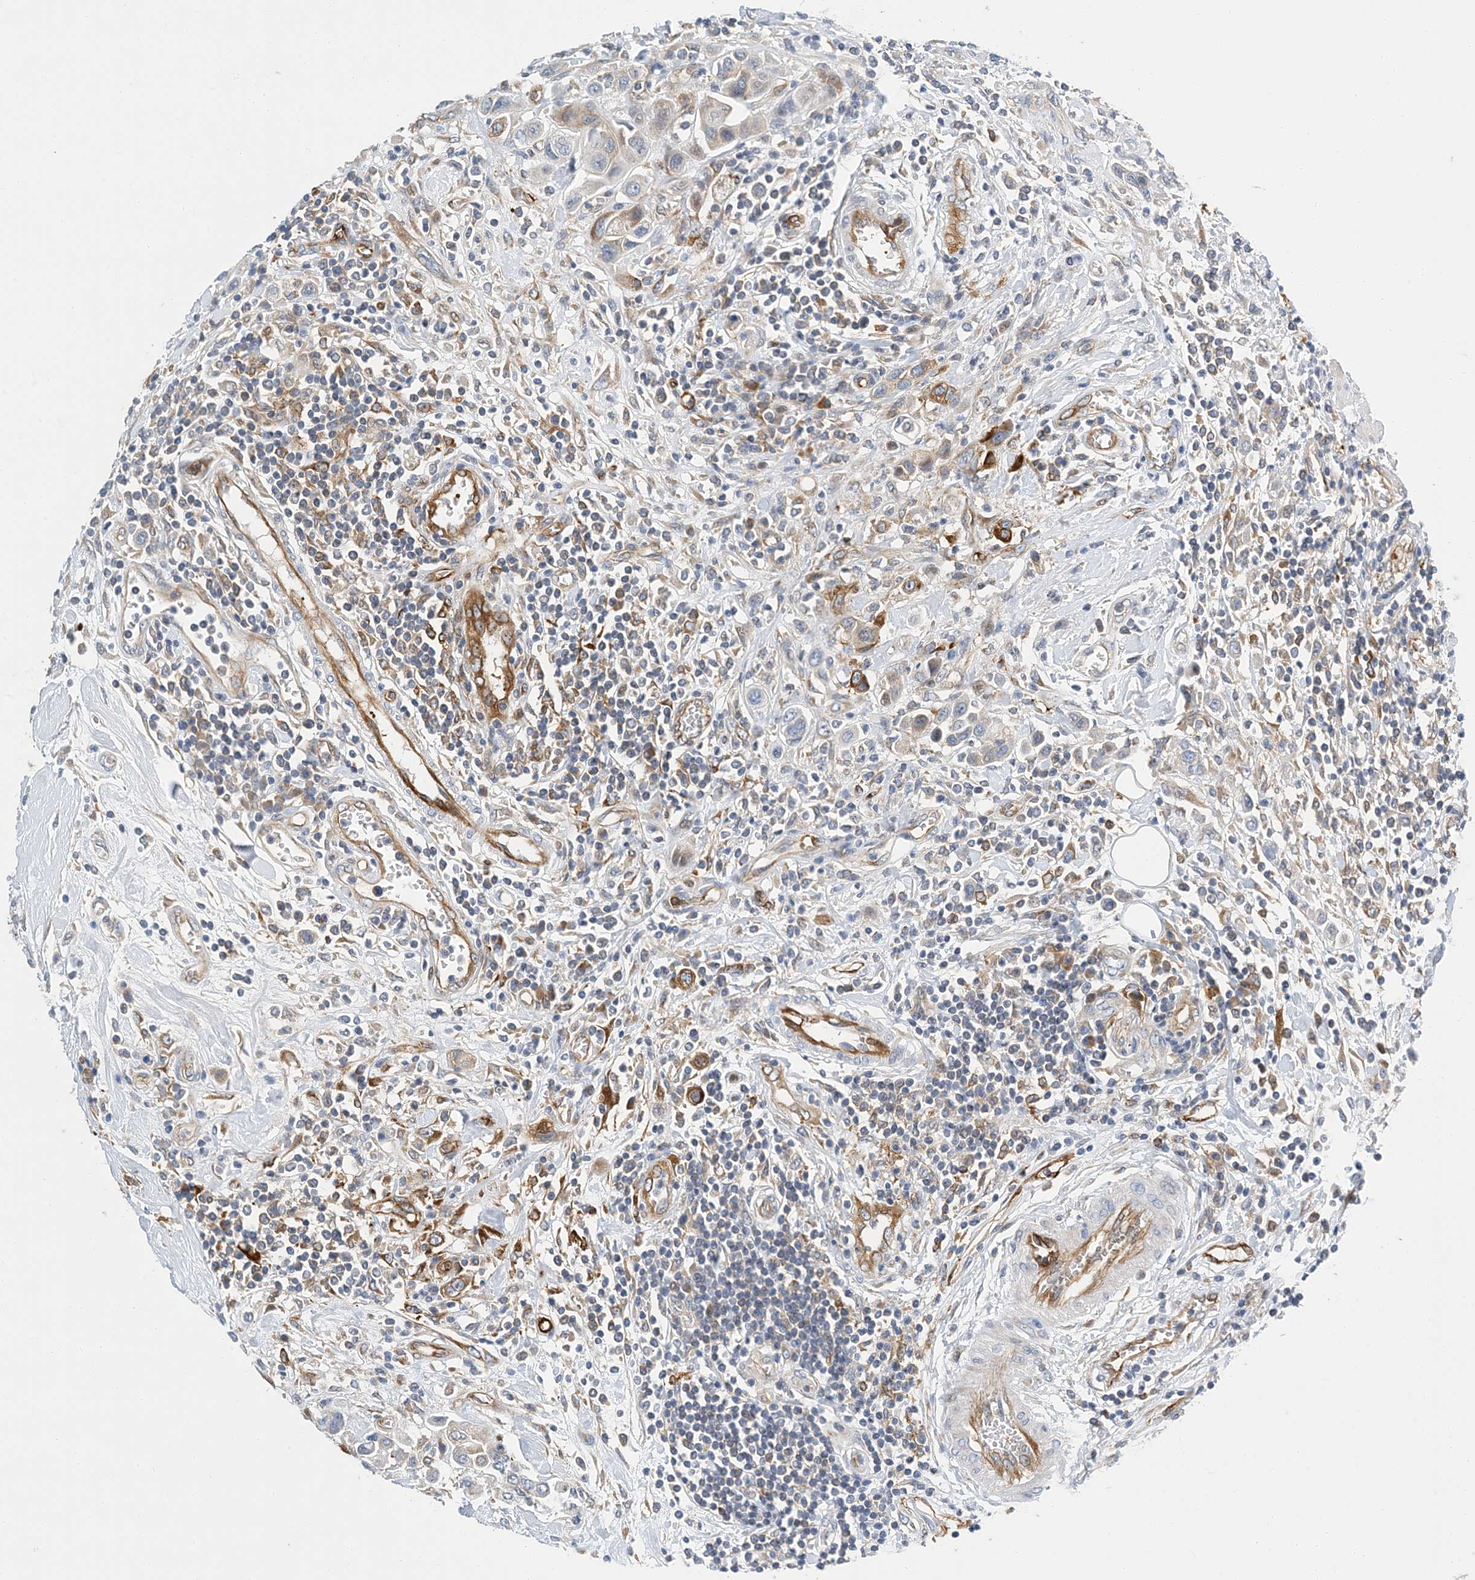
{"staining": {"intensity": "moderate", "quantity": "<25%", "location": "cytoplasmic/membranous"}, "tissue": "urothelial cancer", "cell_type": "Tumor cells", "image_type": "cancer", "snomed": [{"axis": "morphology", "description": "Urothelial carcinoma, High grade"}, {"axis": "topography", "description": "Urinary bladder"}], "caption": "DAB (3,3'-diaminobenzidine) immunohistochemical staining of human high-grade urothelial carcinoma exhibits moderate cytoplasmic/membranous protein staining in approximately <25% of tumor cells.", "gene": "PCDHA2", "patient": {"sex": "male", "age": 50}}